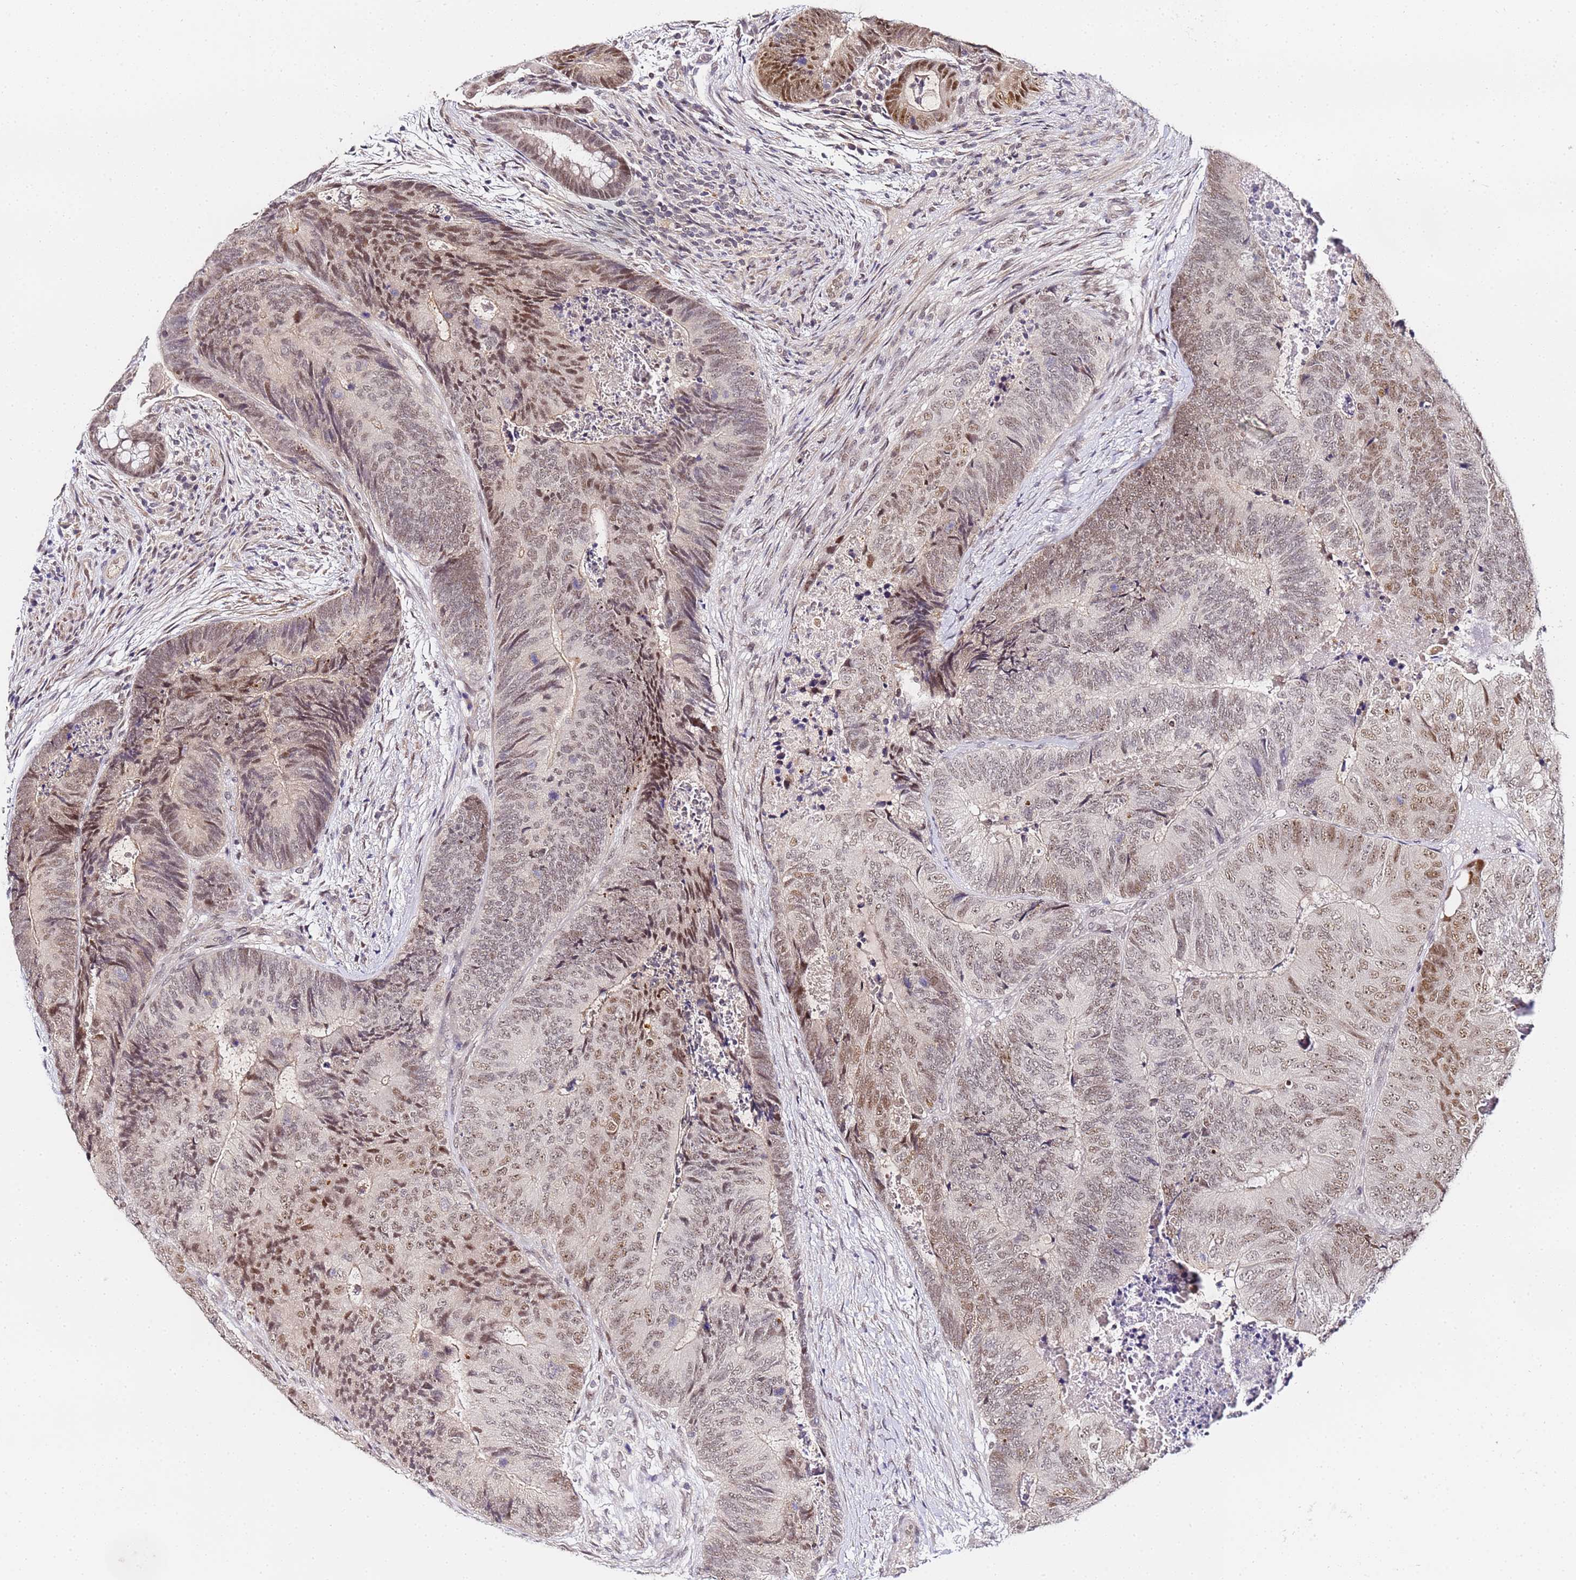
{"staining": {"intensity": "moderate", "quantity": "25%-75%", "location": "nuclear"}, "tissue": "colorectal cancer", "cell_type": "Tumor cells", "image_type": "cancer", "snomed": [{"axis": "morphology", "description": "Adenocarcinoma, NOS"}, {"axis": "topography", "description": "Colon"}], "caption": "DAB immunohistochemical staining of human colorectal cancer demonstrates moderate nuclear protein positivity in about 25%-75% of tumor cells.", "gene": "LSM3", "patient": {"sex": "female", "age": 67}}